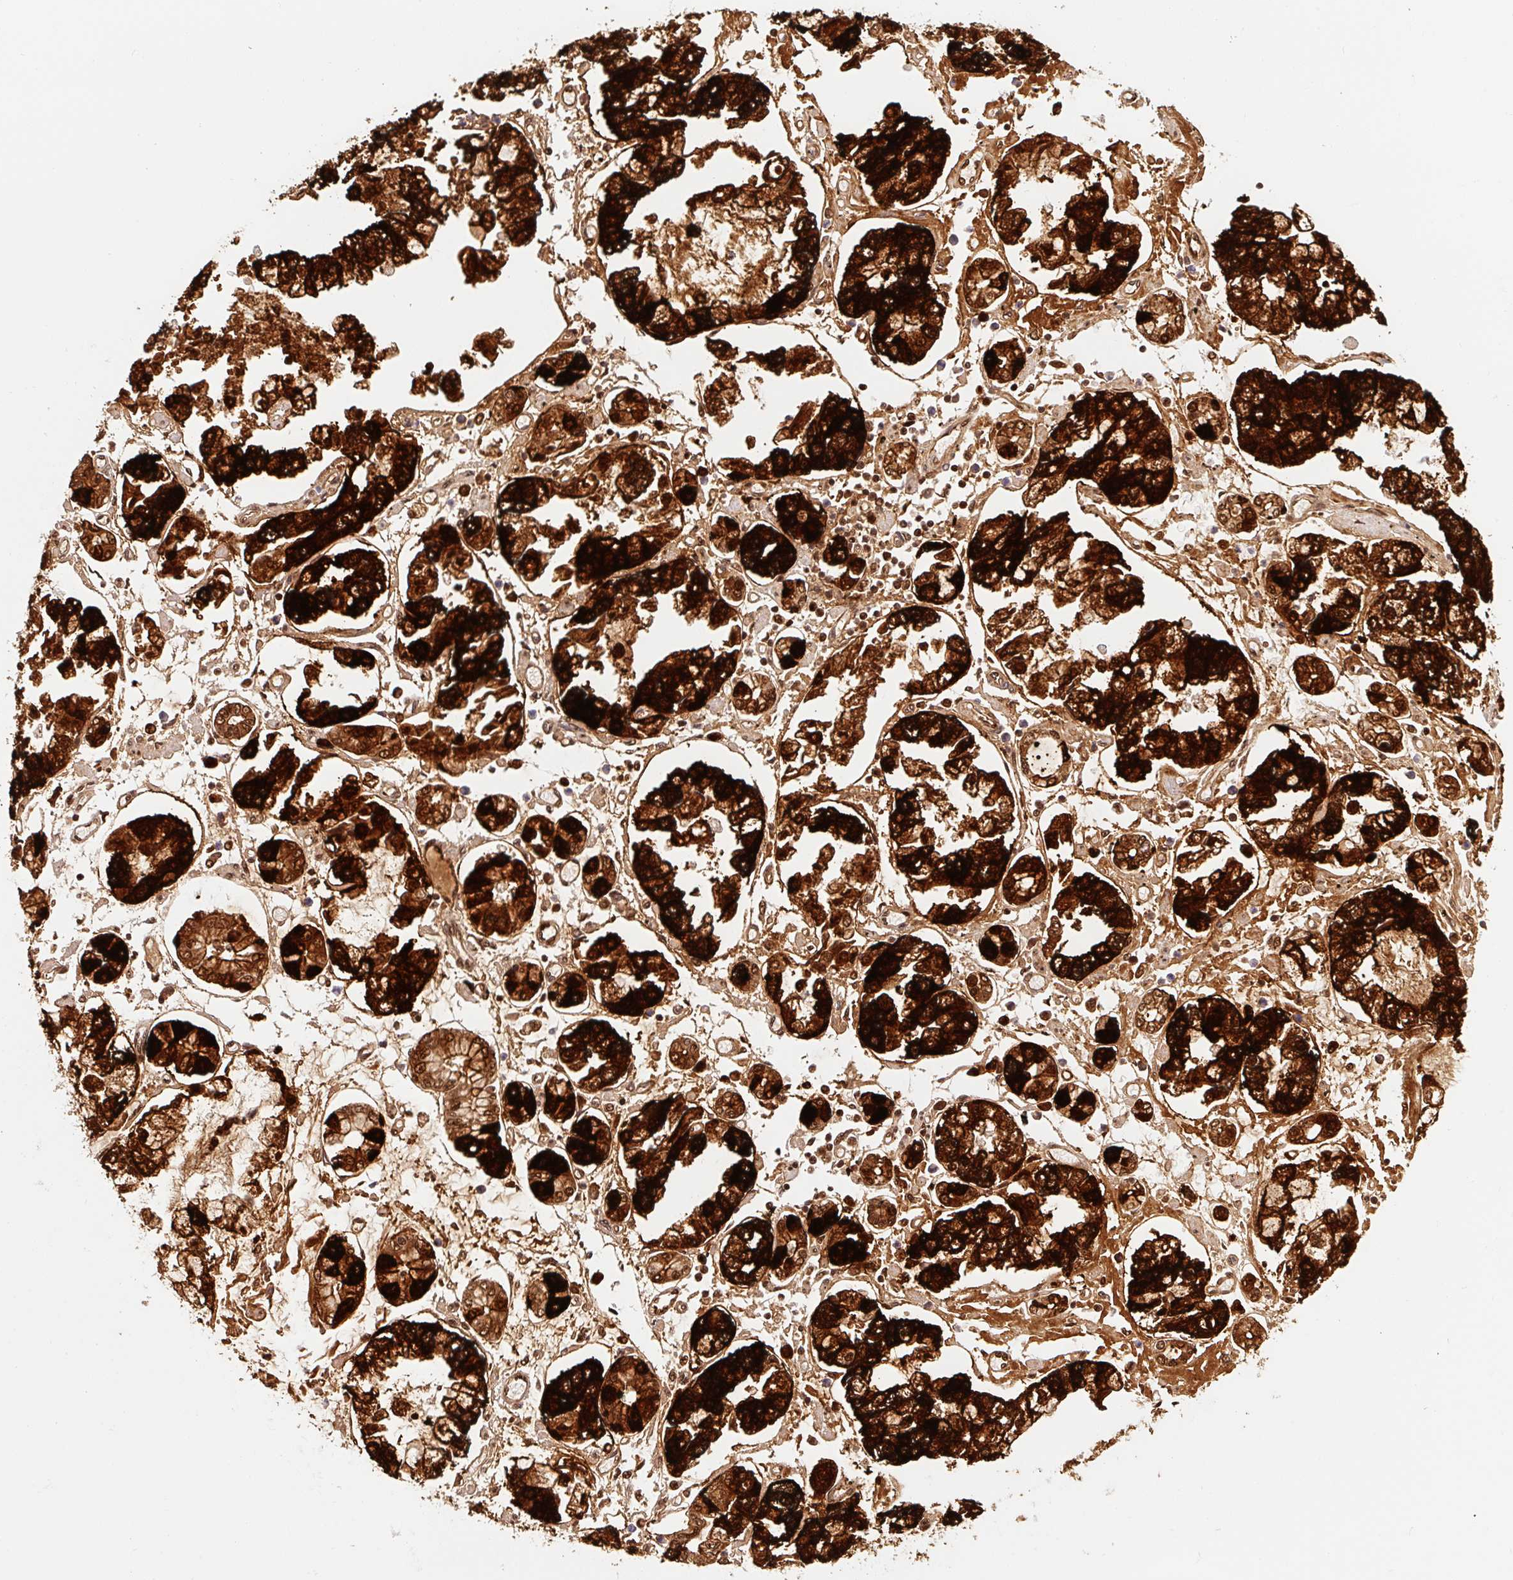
{"staining": {"intensity": "strong", "quantity": ">75%", "location": "cytoplasmic/membranous,nuclear"}, "tissue": "stomach cancer", "cell_type": "Tumor cells", "image_type": "cancer", "snomed": [{"axis": "morphology", "description": "Adenocarcinoma, NOS"}, {"axis": "topography", "description": "Stomach"}], "caption": "Immunohistochemical staining of stomach cancer (adenocarcinoma) exhibits strong cytoplasmic/membranous and nuclear protein expression in about >75% of tumor cells.", "gene": "GPR139", "patient": {"sex": "male", "age": 76}}